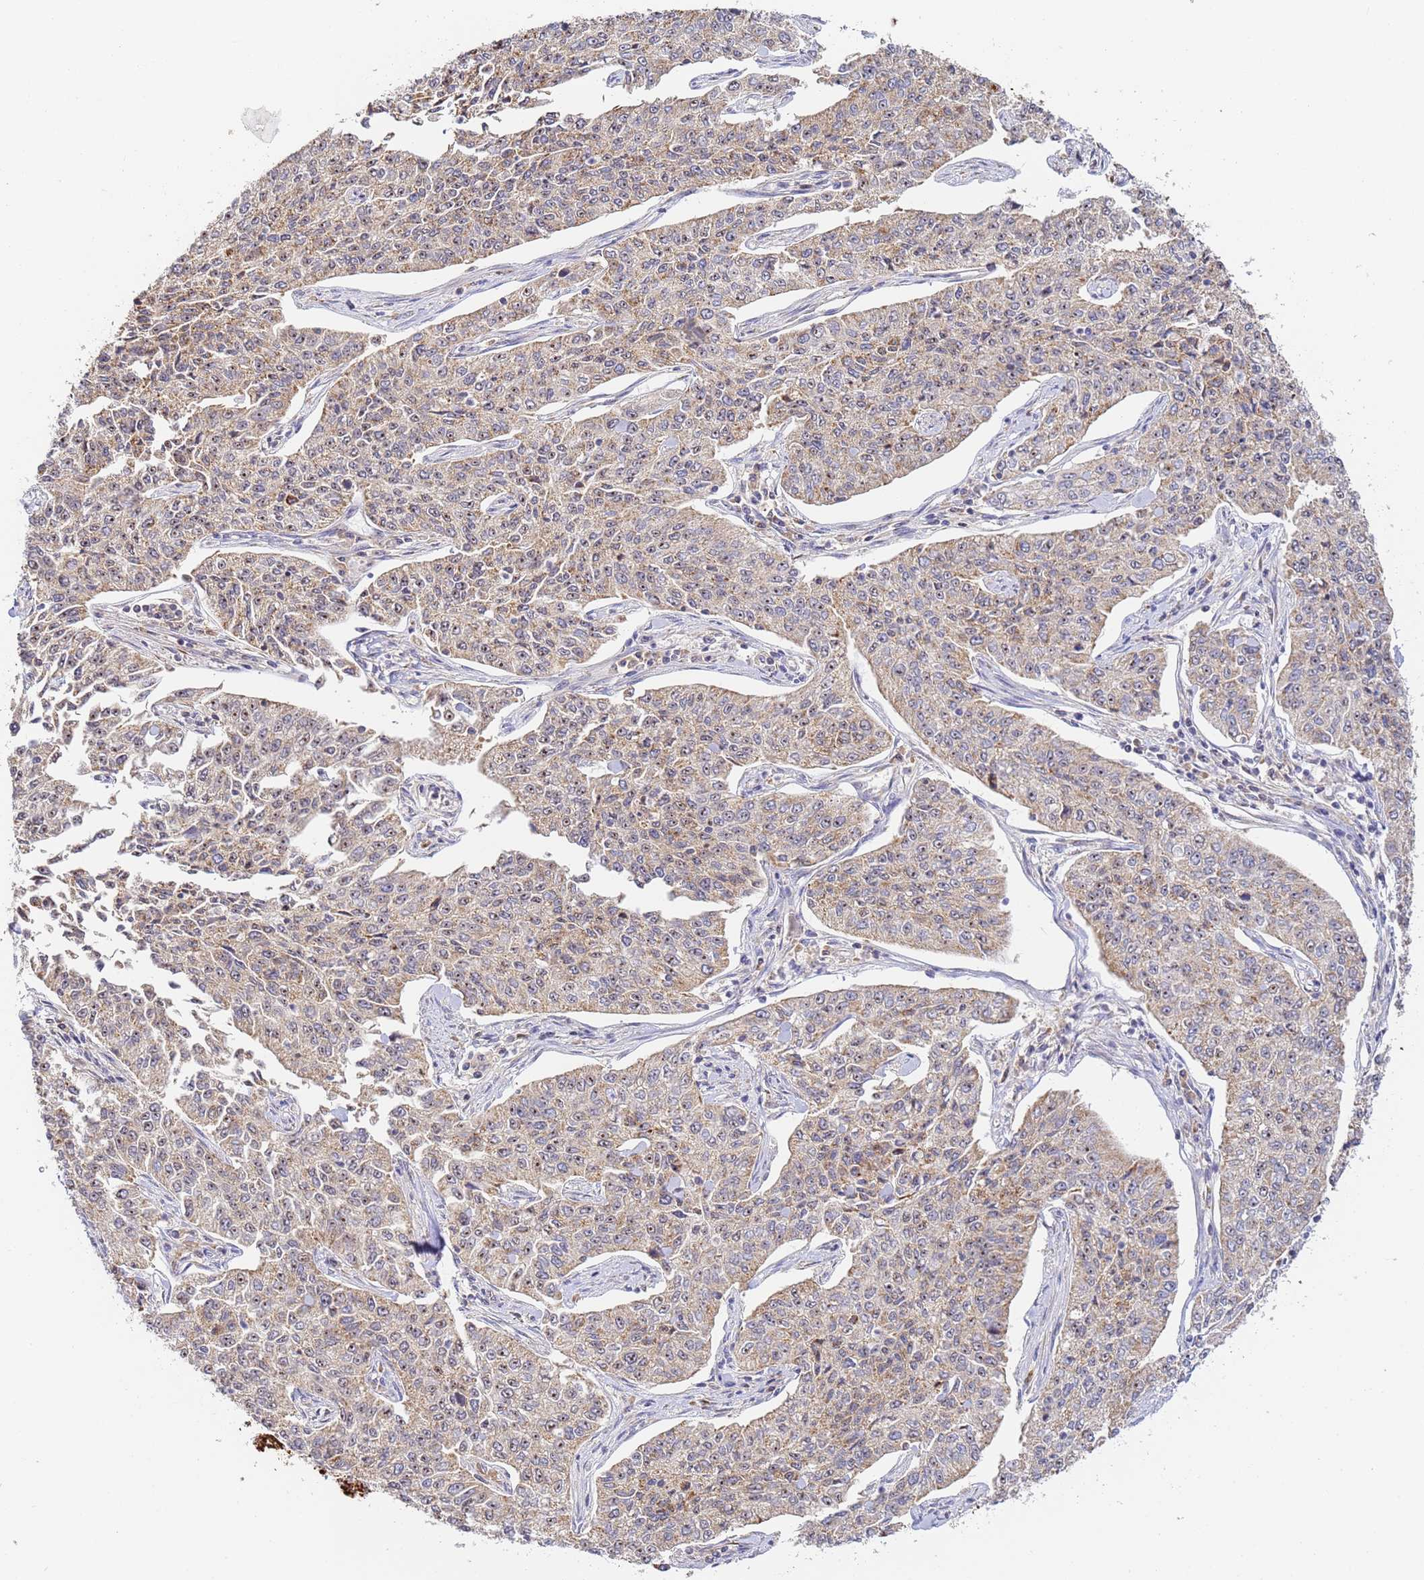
{"staining": {"intensity": "weak", "quantity": ">75%", "location": "cytoplasmic/membranous"}, "tissue": "cervical cancer", "cell_type": "Tumor cells", "image_type": "cancer", "snomed": [{"axis": "morphology", "description": "Squamous cell carcinoma, NOS"}, {"axis": "topography", "description": "Cervix"}], "caption": "IHC photomicrograph of neoplastic tissue: squamous cell carcinoma (cervical) stained using immunohistochemistry (IHC) displays low levels of weak protein expression localized specifically in the cytoplasmic/membranous of tumor cells, appearing as a cytoplasmic/membranous brown color.", "gene": "FRG2C", "patient": {"sex": "female", "age": 35}}